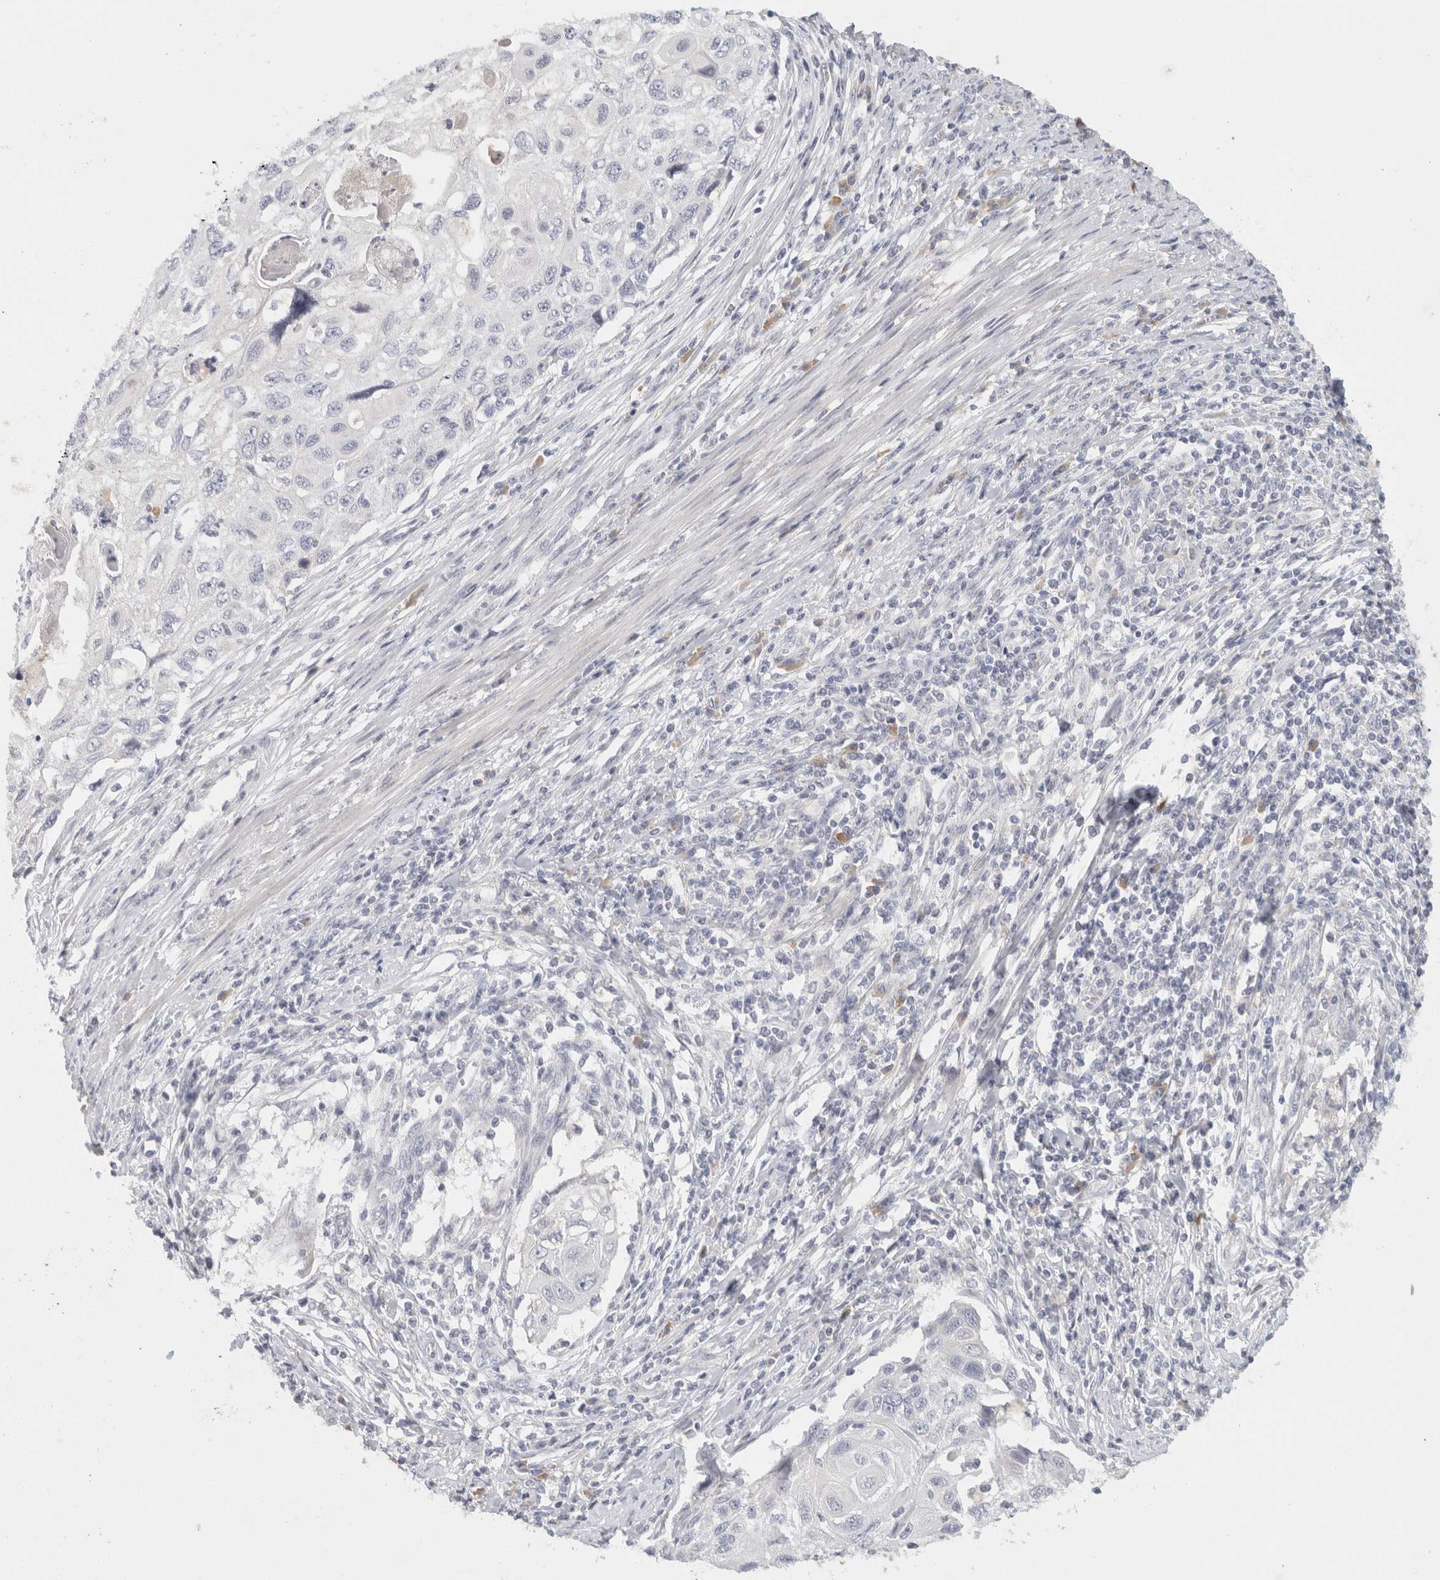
{"staining": {"intensity": "negative", "quantity": "none", "location": "none"}, "tissue": "cervical cancer", "cell_type": "Tumor cells", "image_type": "cancer", "snomed": [{"axis": "morphology", "description": "Squamous cell carcinoma, NOS"}, {"axis": "topography", "description": "Cervix"}], "caption": "Cervical squamous cell carcinoma stained for a protein using immunohistochemistry shows no staining tumor cells.", "gene": "STK31", "patient": {"sex": "female", "age": 70}}